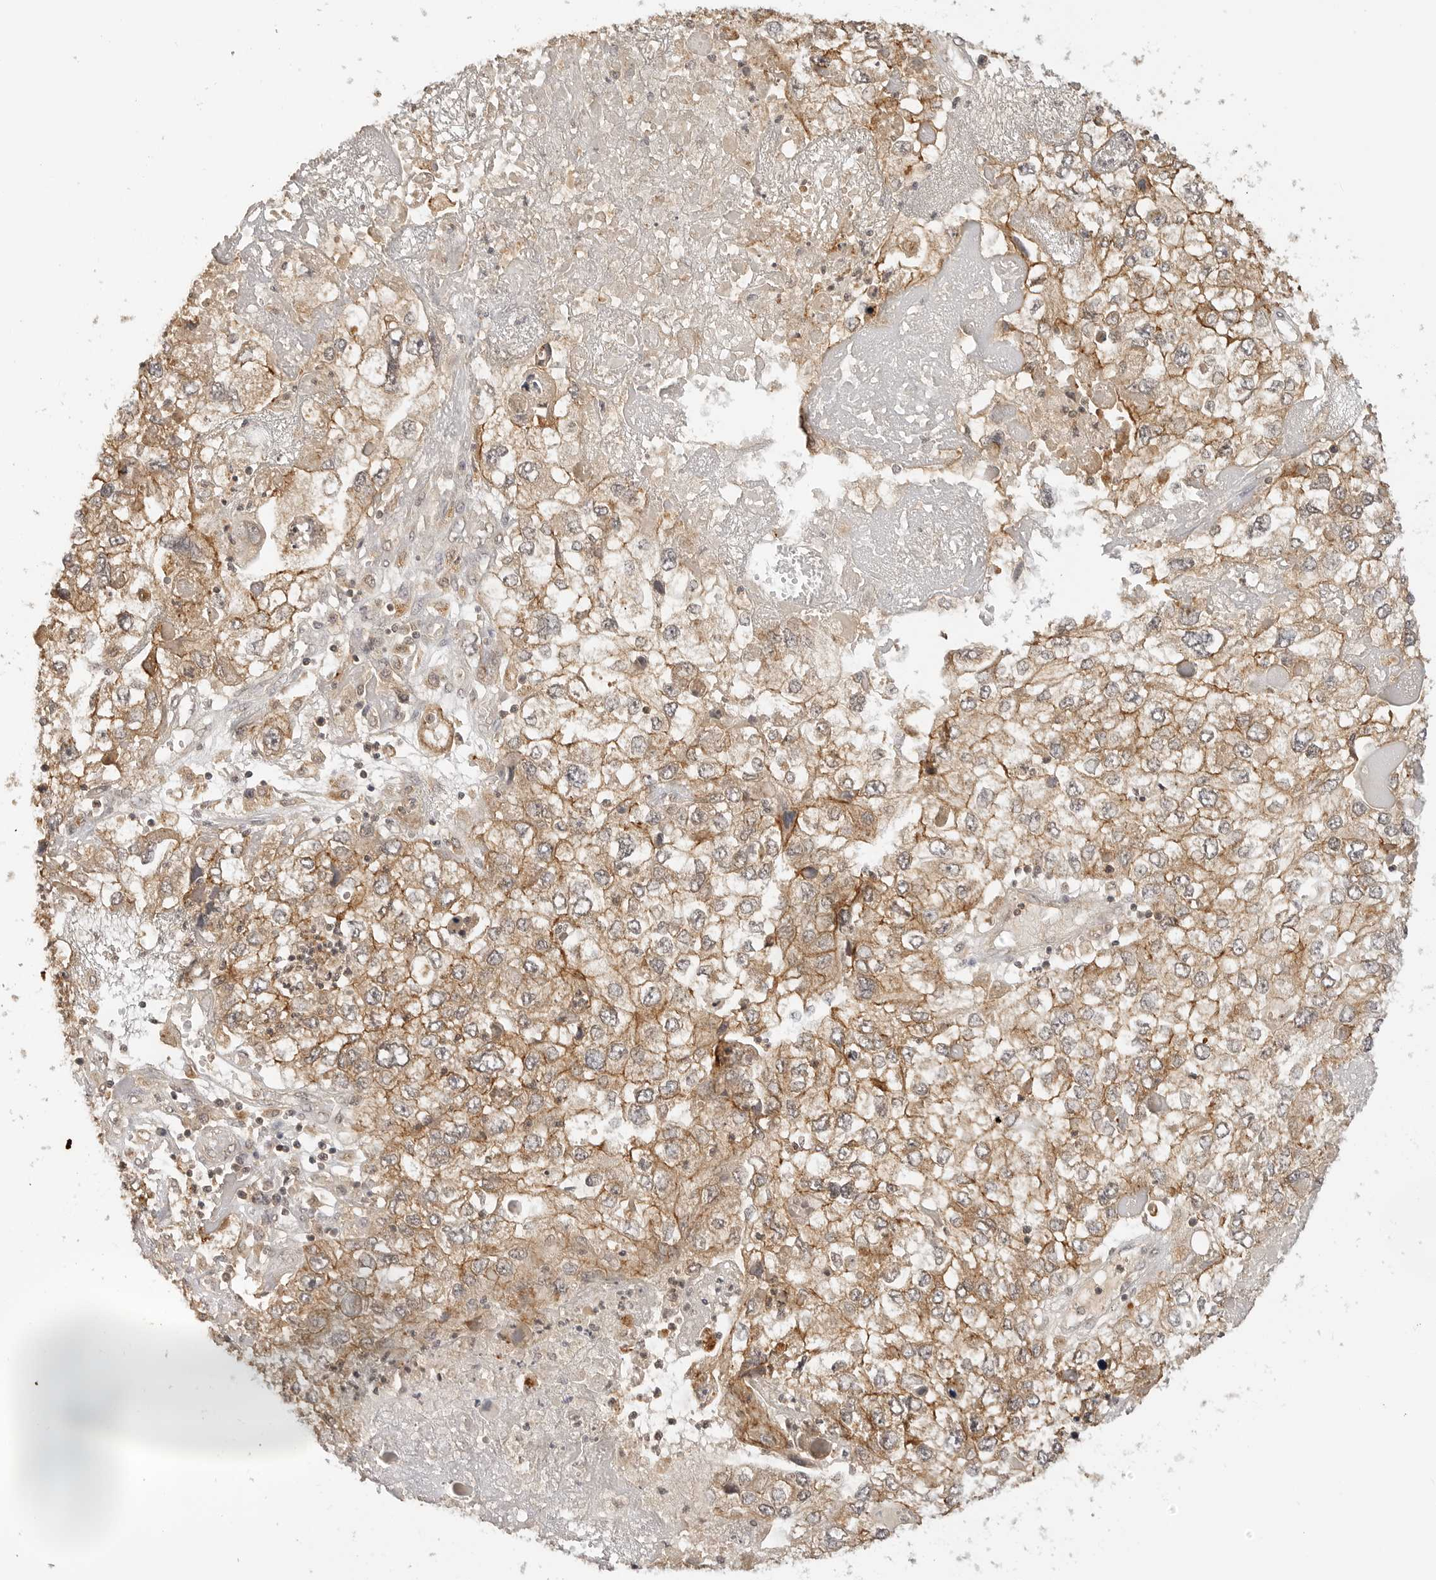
{"staining": {"intensity": "moderate", "quantity": ">75%", "location": "cytoplasmic/membranous"}, "tissue": "endometrial cancer", "cell_type": "Tumor cells", "image_type": "cancer", "snomed": [{"axis": "morphology", "description": "Adenocarcinoma, NOS"}, {"axis": "topography", "description": "Endometrium"}], "caption": "A medium amount of moderate cytoplasmic/membranous expression is present in approximately >75% of tumor cells in endometrial cancer tissue.", "gene": "EPHA1", "patient": {"sex": "female", "age": 49}}